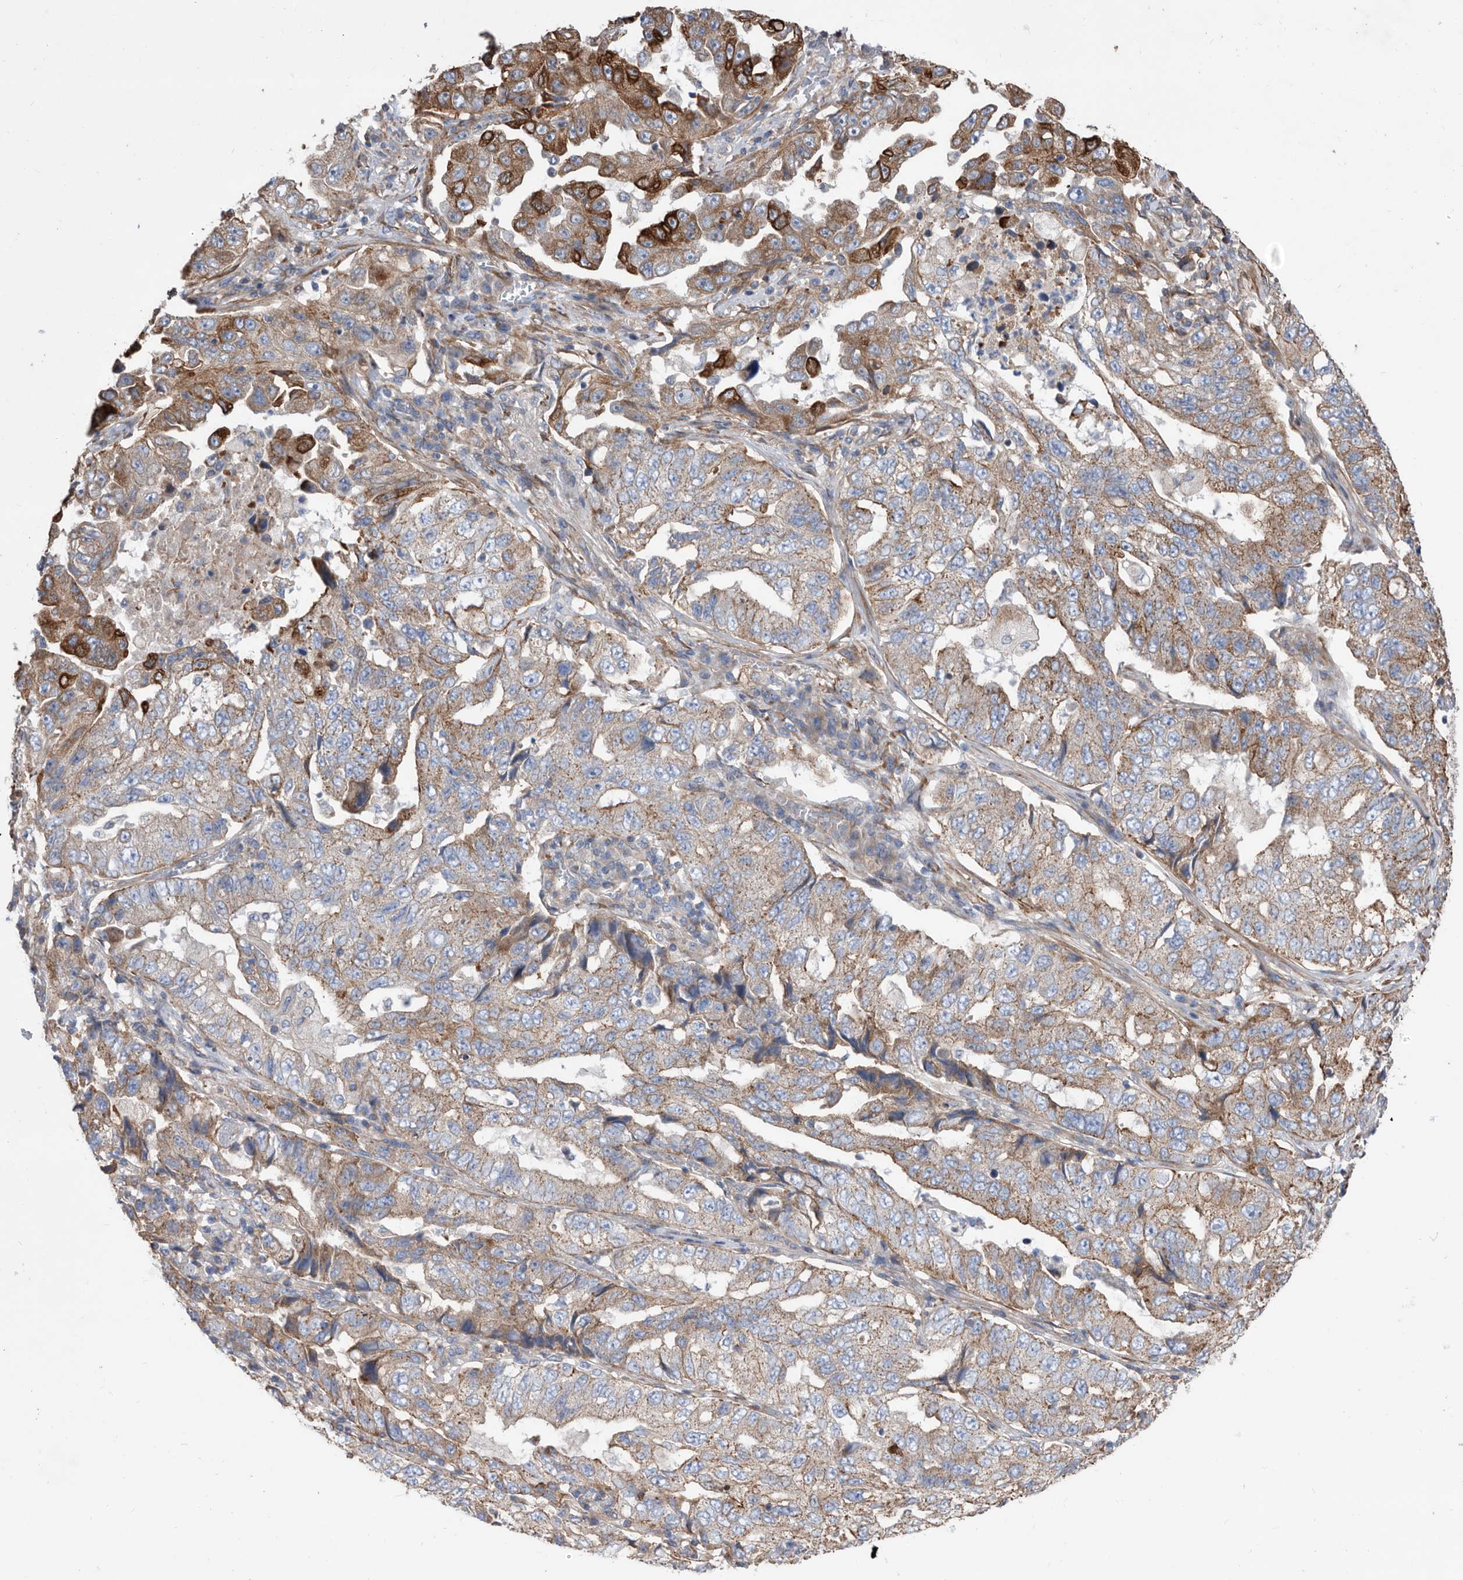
{"staining": {"intensity": "strong", "quantity": "<25%", "location": "cytoplasmic/membranous"}, "tissue": "lung cancer", "cell_type": "Tumor cells", "image_type": "cancer", "snomed": [{"axis": "morphology", "description": "Adenocarcinoma, NOS"}, {"axis": "topography", "description": "Lung"}], "caption": "Tumor cells show medium levels of strong cytoplasmic/membranous positivity in approximately <25% of cells in lung cancer.", "gene": "ATP13A3", "patient": {"sex": "female", "age": 51}}